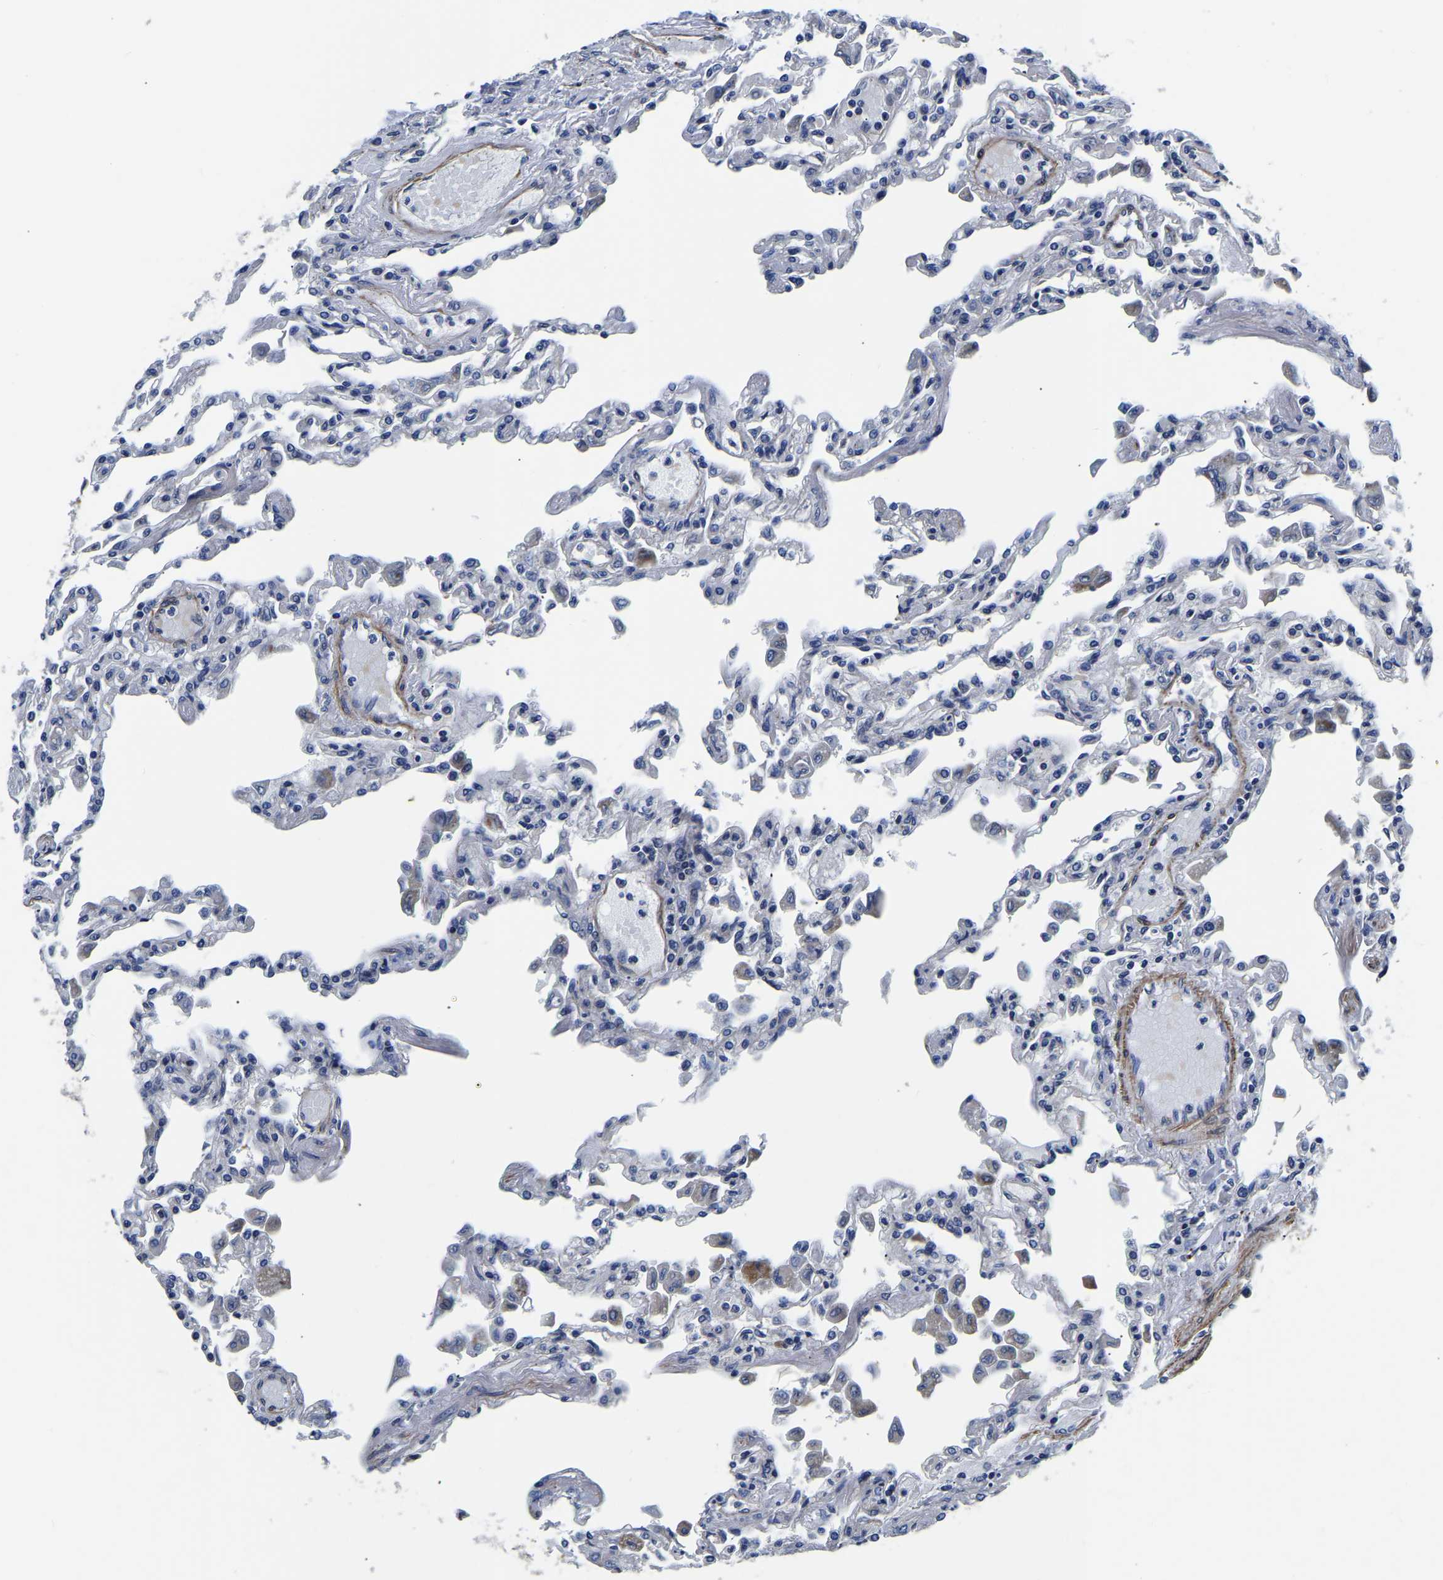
{"staining": {"intensity": "weak", "quantity": "<25%", "location": "cytoplasmic/membranous"}, "tissue": "lung", "cell_type": "Alveolar cells", "image_type": "normal", "snomed": [{"axis": "morphology", "description": "Normal tissue, NOS"}, {"axis": "topography", "description": "Bronchus"}, {"axis": "topography", "description": "Lung"}], "caption": "DAB (3,3'-diaminobenzidine) immunohistochemical staining of normal human lung demonstrates no significant expression in alveolar cells. (Stains: DAB (3,3'-diaminobenzidine) IHC with hematoxylin counter stain, Microscopy: brightfield microscopy at high magnification).", "gene": "KCTD17", "patient": {"sex": "female", "age": 49}}